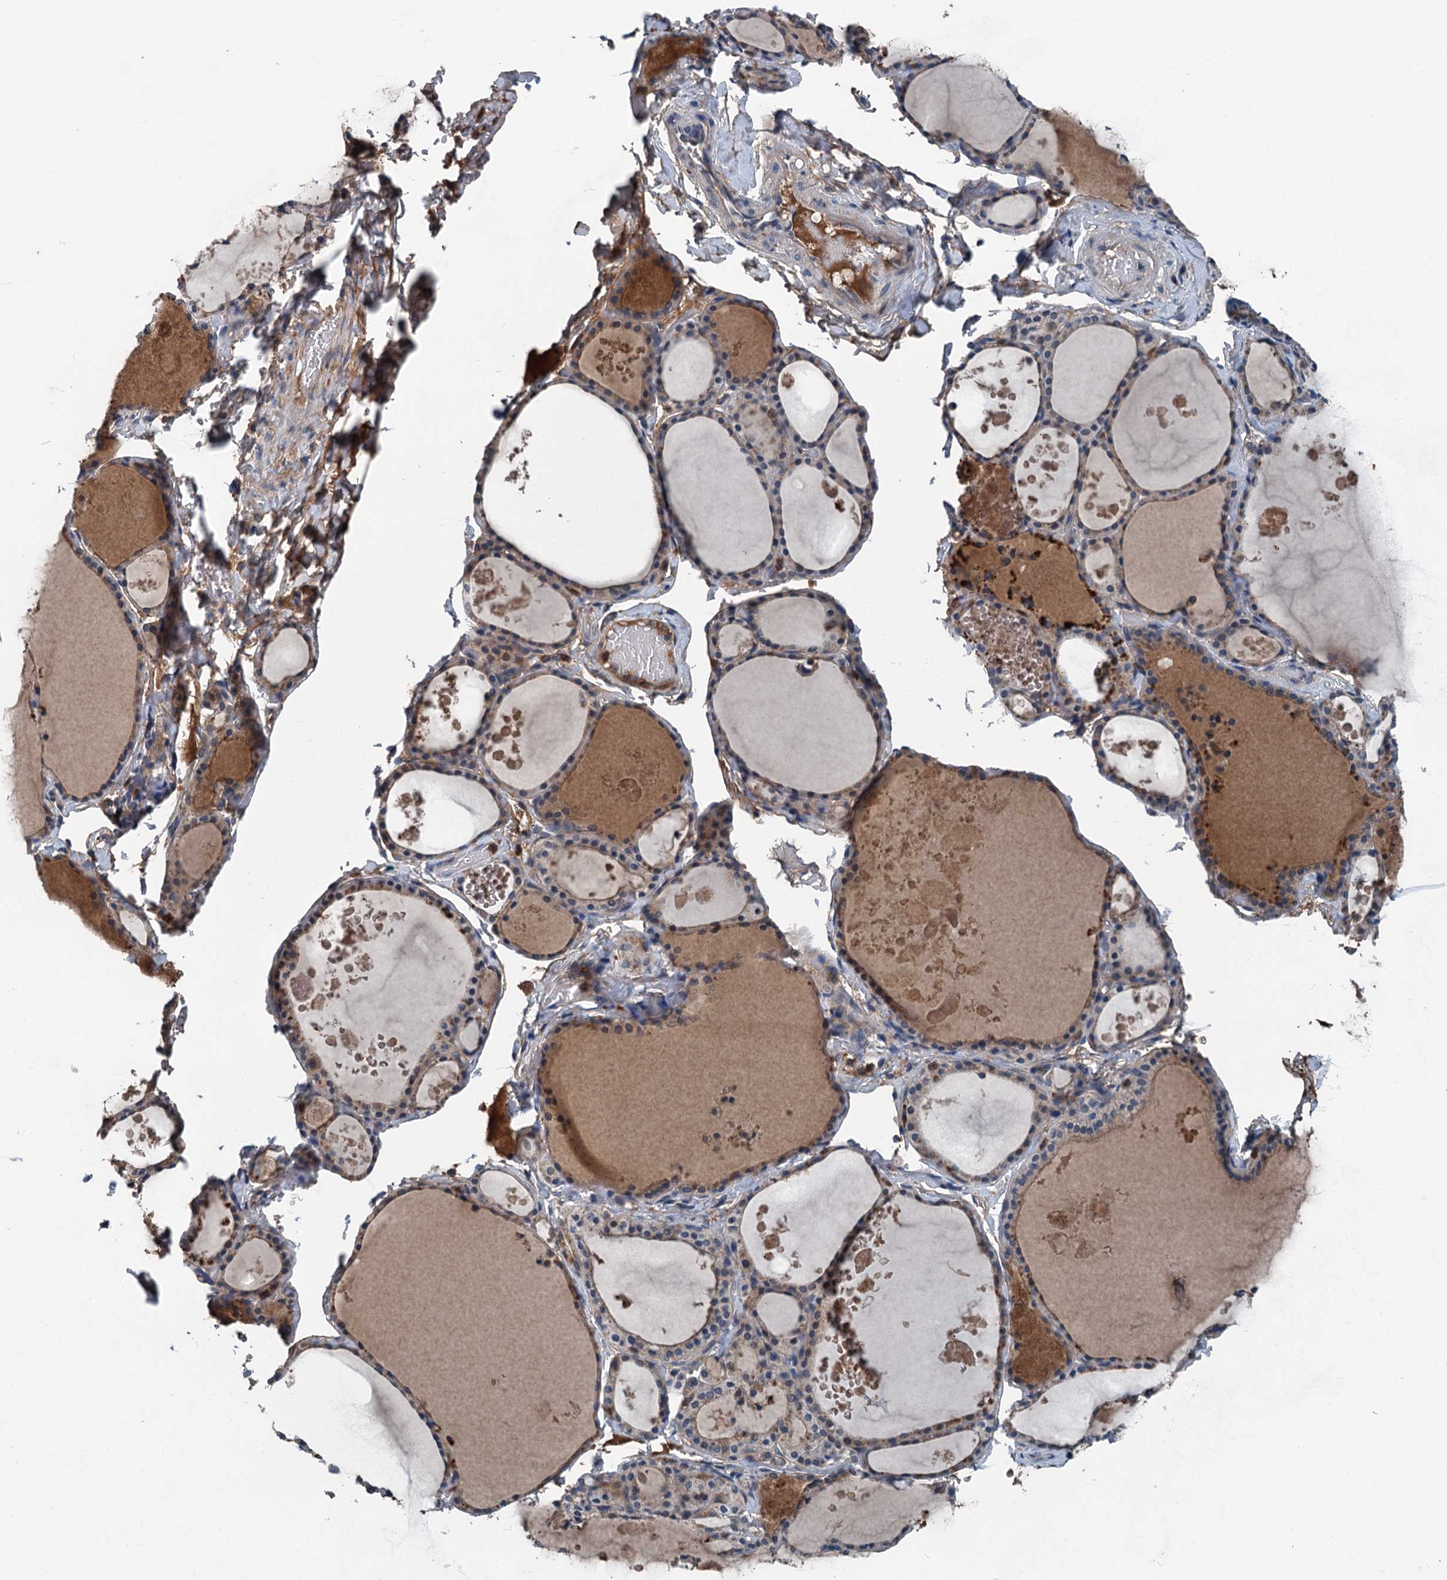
{"staining": {"intensity": "weak", "quantity": "25%-75%", "location": "cytoplasmic/membranous"}, "tissue": "thyroid gland", "cell_type": "Glandular cells", "image_type": "normal", "snomed": [{"axis": "morphology", "description": "Normal tissue, NOS"}, {"axis": "topography", "description": "Thyroid gland"}], "caption": "Weak cytoplasmic/membranous protein positivity is present in approximately 25%-75% of glandular cells in thyroid gland. (DAB = brown stain, brightfield microscopy at high magnification).", "gene": "PDSS1", "patient": {"sex": "male", "age": 56}}